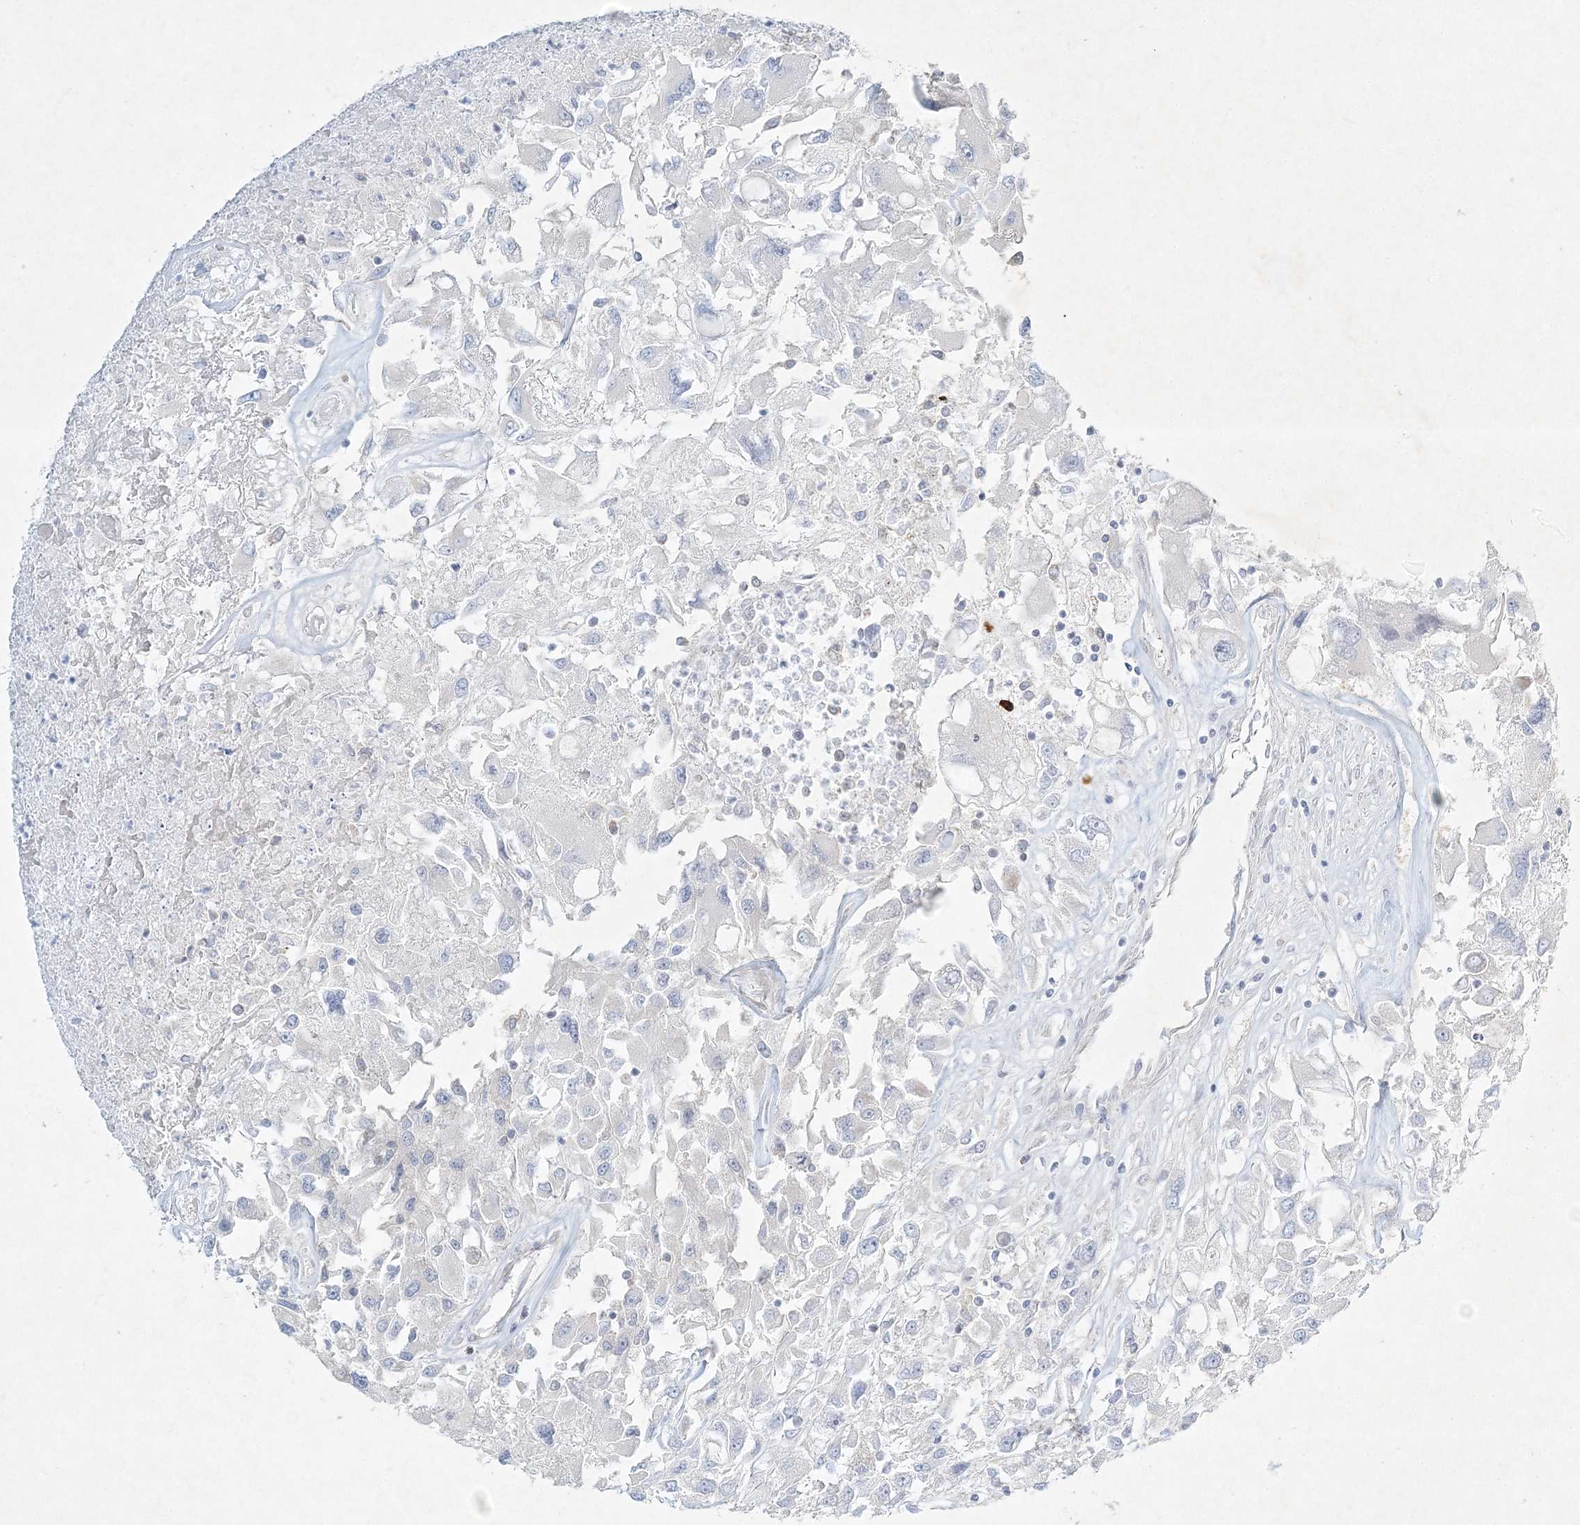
{"staining": {"intensity": "negative", "quantity": "none", "location": "none"}, "tissue": "renal cancer", "cell_type": "Tumor cells", "image_type": "cancer", "snomed": [{"axis": "morphology", "description": "Adenocarcinoma, NOS"}, {"axis": "topography", "description": "Kidney"}], "caption": "A photomicrograph of human renal cancer (adenocarcinoma) is negative for staining in tumor cells.", "gene": "STK11IP", "patient": {"sex": "female", "age": 52}}